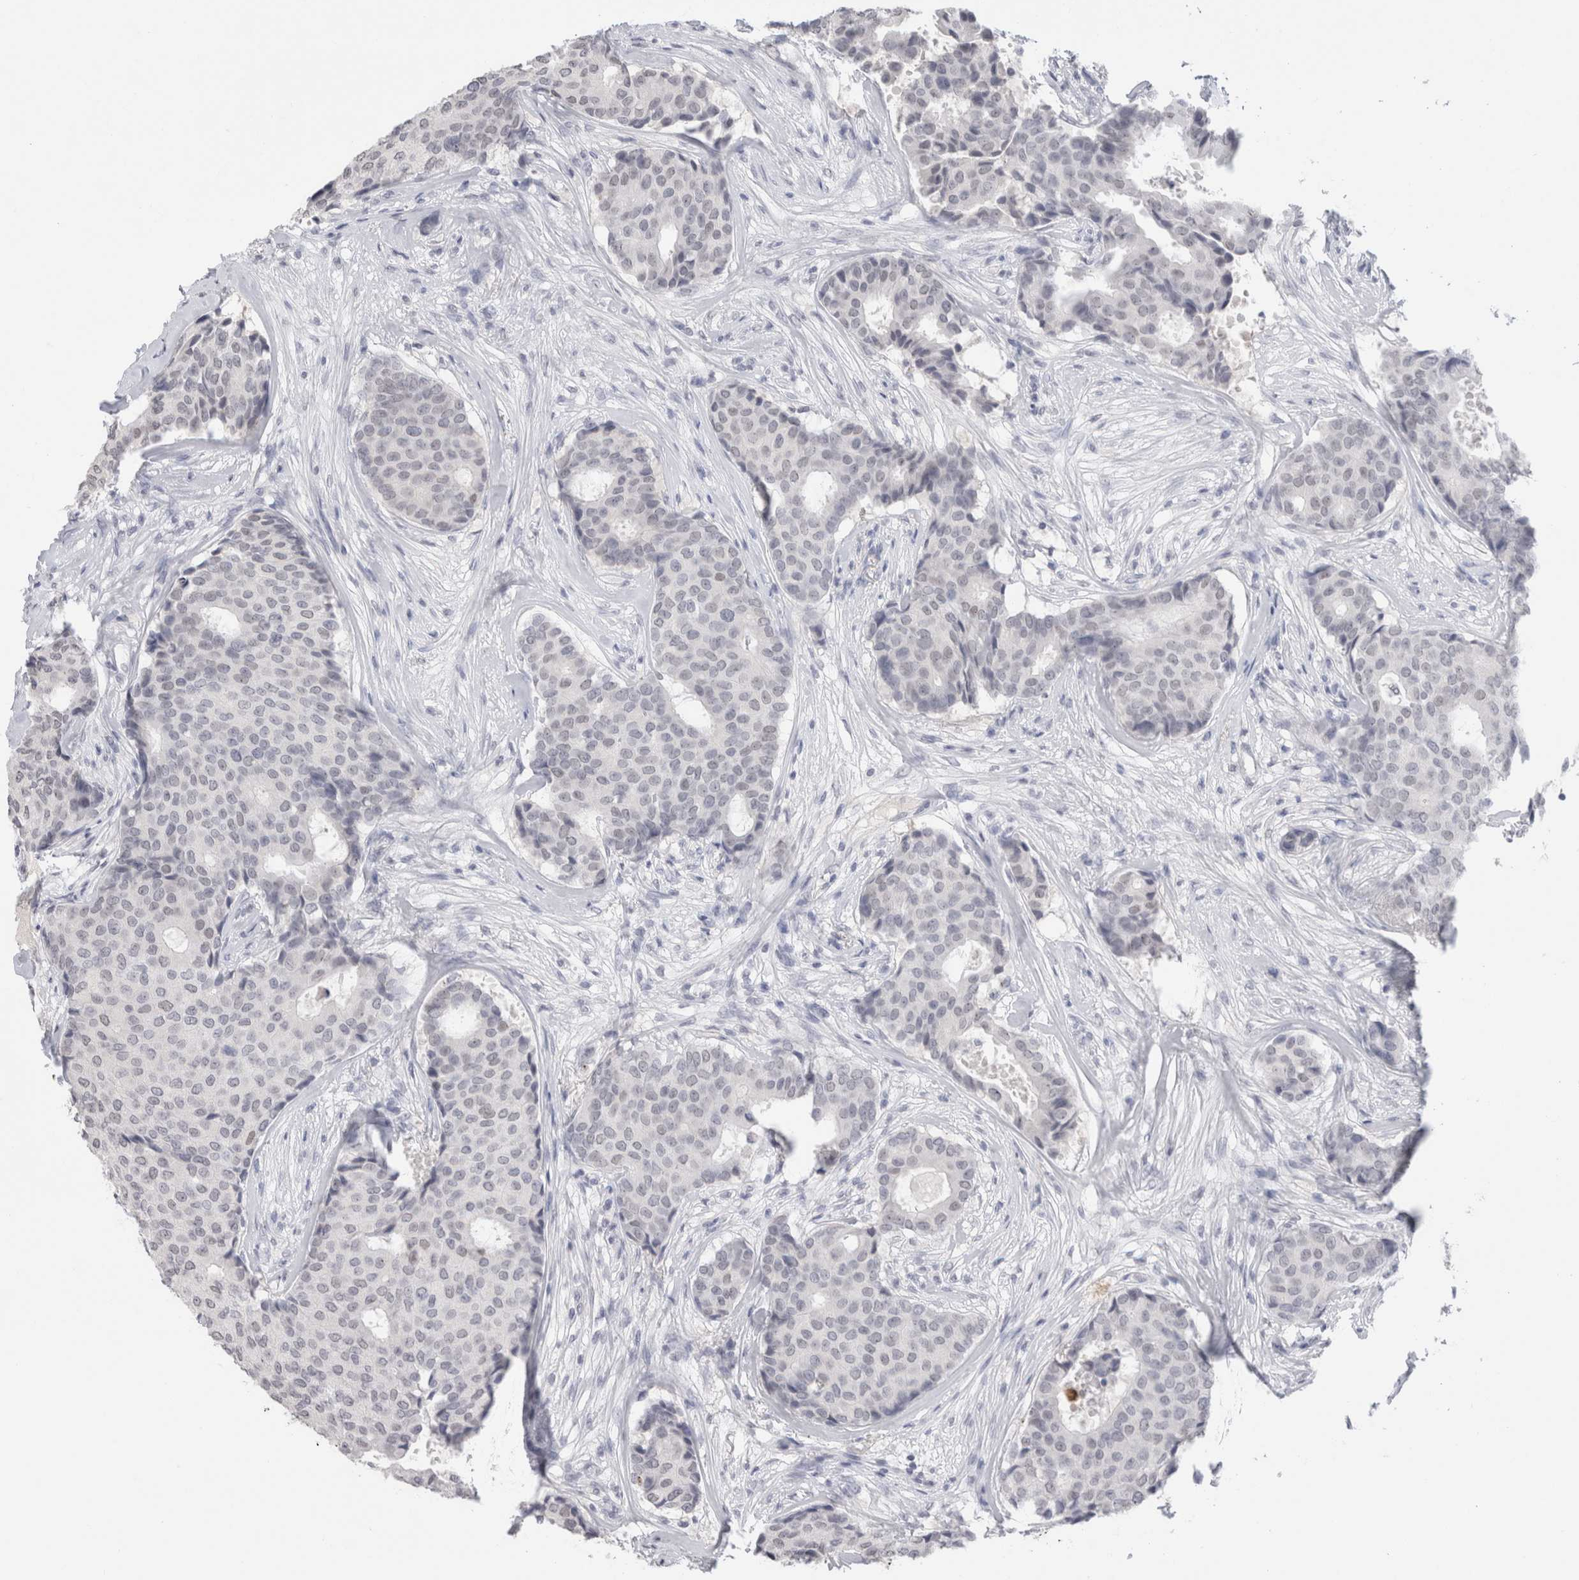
{"staining": {"intensity": "negative", "quantity": "none", "location": "none"}, "tissue": "breast cancer", "cell_type": "Tumor cells", "image_type": "cancer", "snomed": [{"axis": "morphology", "description": "Duct carcinoma"}, {"axis": "topography", "description": "Breast"}], "caption": "DAB immunohistochemical staining of human breast infiltrating ductal carcinoma exhibits no significant staining in tumor cells.", "gene": "CADM3", "patient": {"sex": "female", "age": 75}}